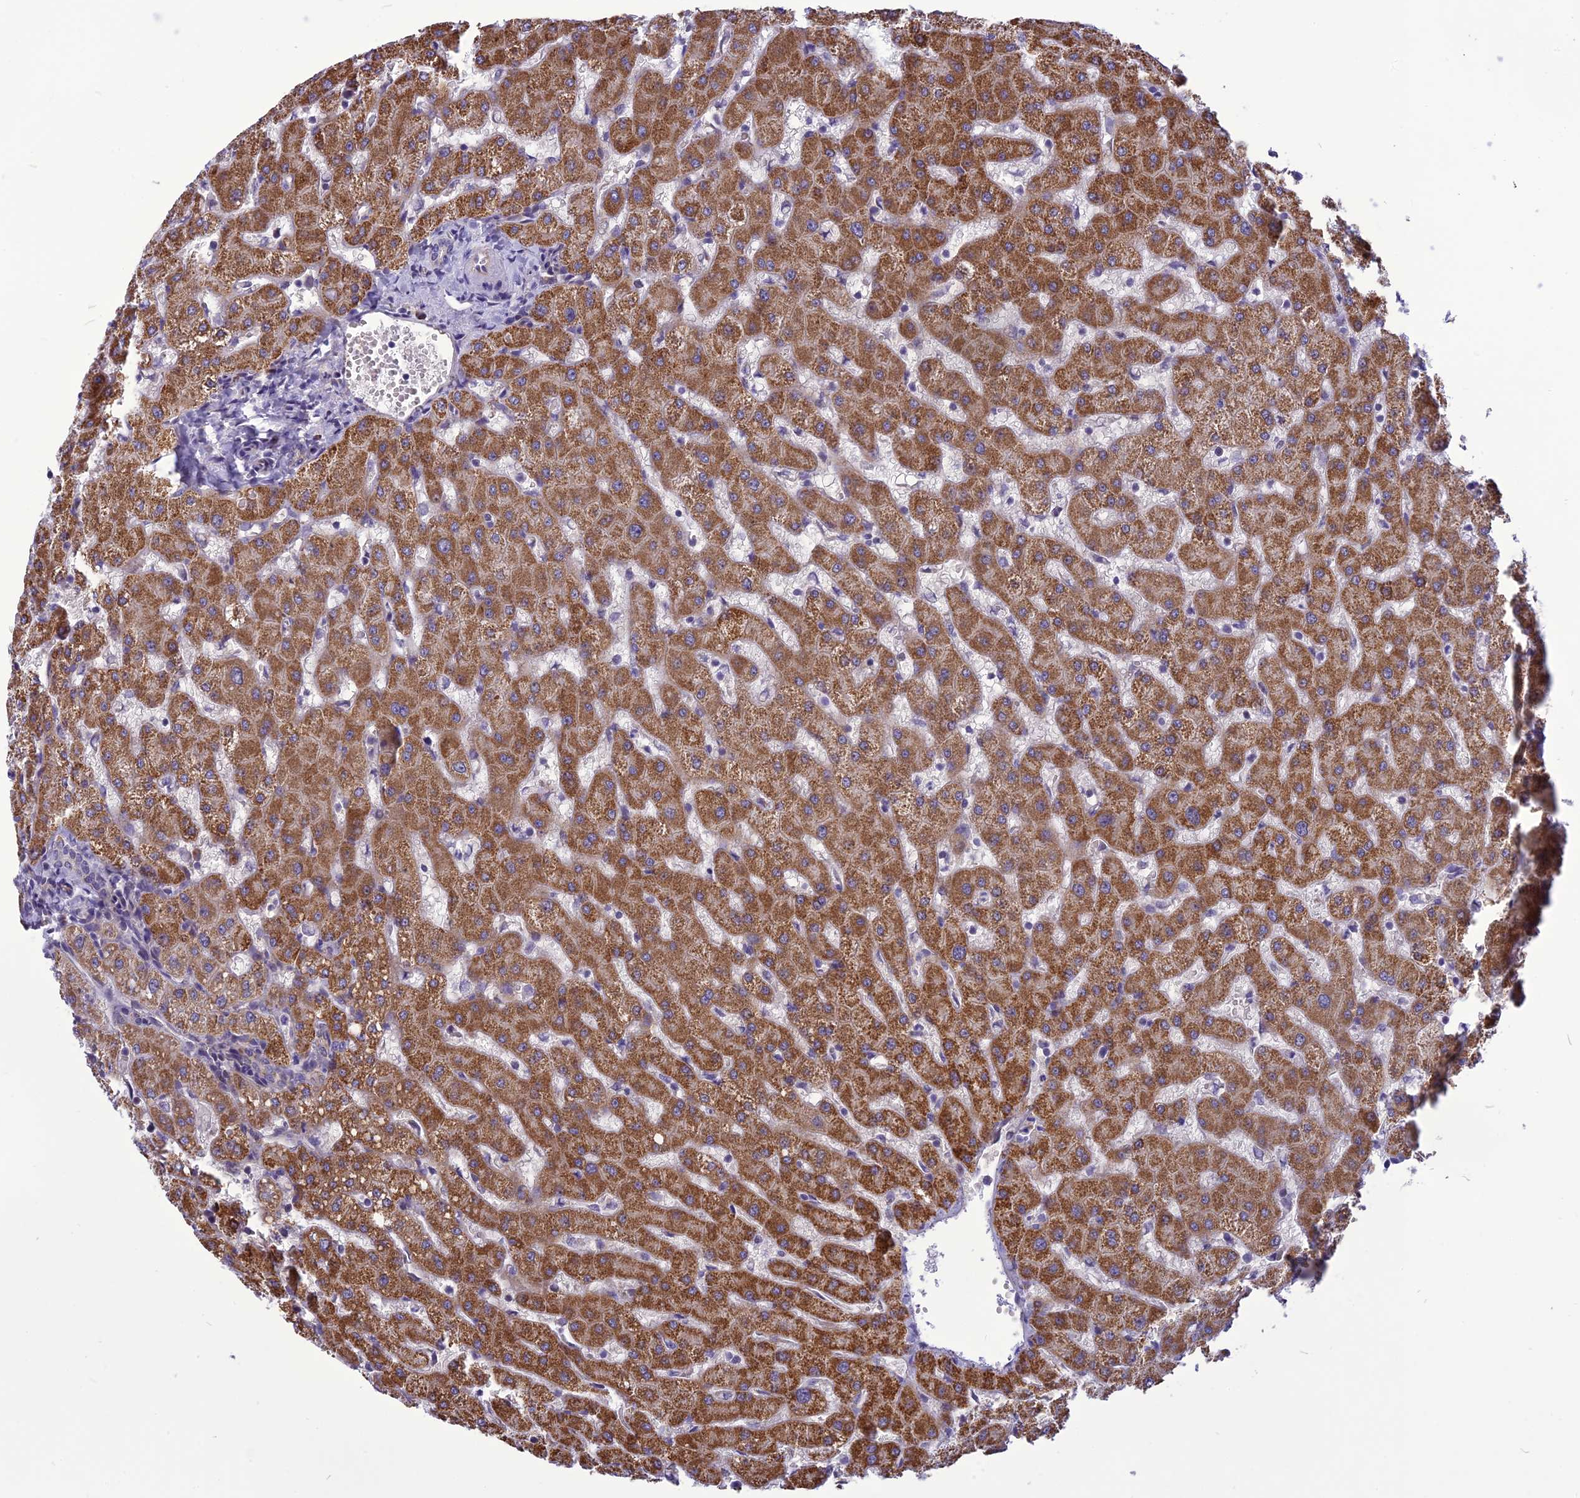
{"staining": {"intensity": "negative", "quantity": "none", "location": "none"}, "tissue": "liver", "cell_type": "Cholangiocytes", "image_type": "normal", "snomed": [{"axis": "morphology", "description": "Normal tissue, NOS"}, {"axis": "topography", "description": "Liver"}], "caption": "Protein analysis of benign liver demonstrates no significant expression in cholangiocytes.", "gene": "PSMF1", "patient": {"sex": "female", "age": 63}}